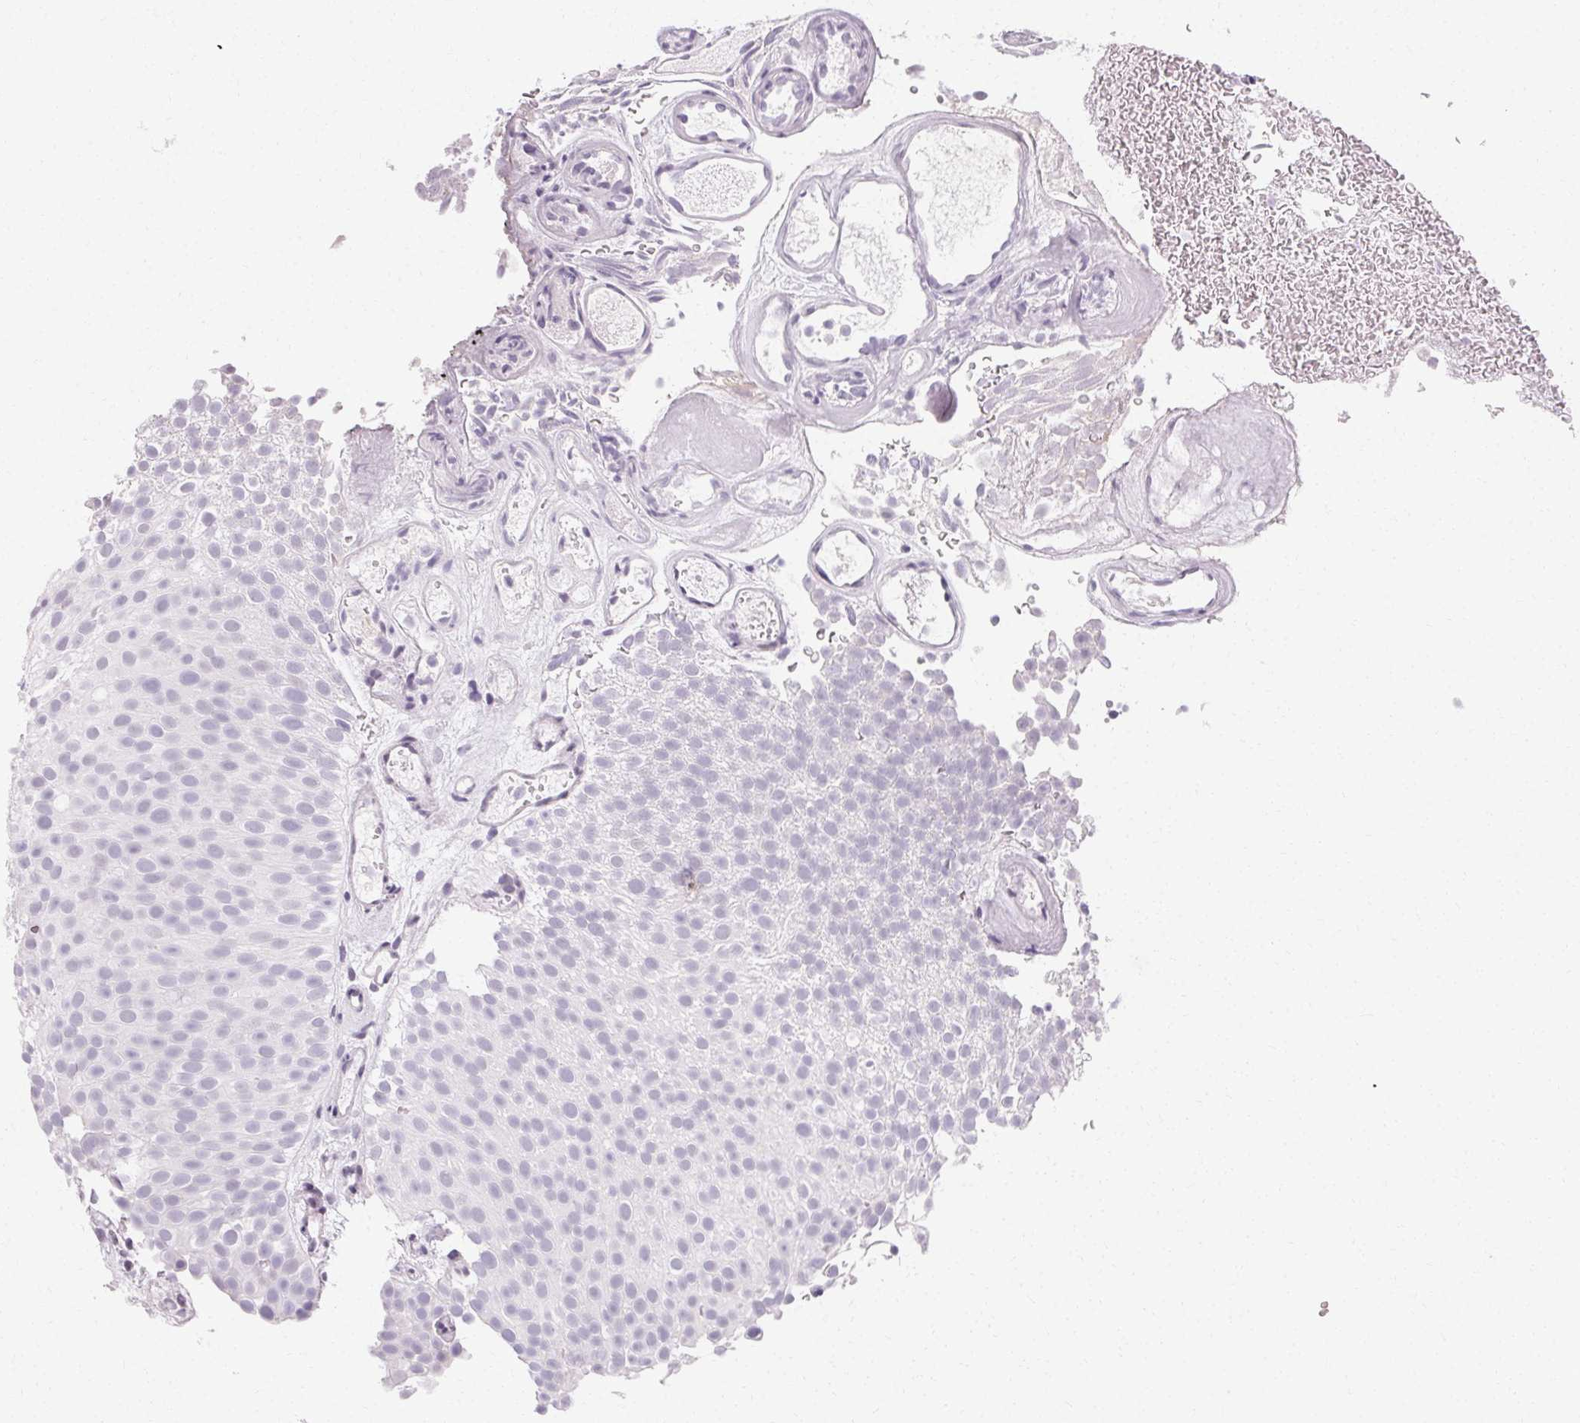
{"staining": {"intensity": "negative", "quantity": "none", "location": "none"}, "tissue": "urothelial cancer", "cell_type": "Tumor cells", "image_type": "cancer", "snomed": [{"axis": "morphology", "description": "Urothelial carcinoma, Low grade"}, {"axis": "topography", "description": "Urinary bladder"}], "caption": "This is a image of immunohistochemistry staining of urothelial cancer, which shows no positivity in tumor cells.", "gene": "SYNPR", "patient": {"sex": "male", "age": 78}}